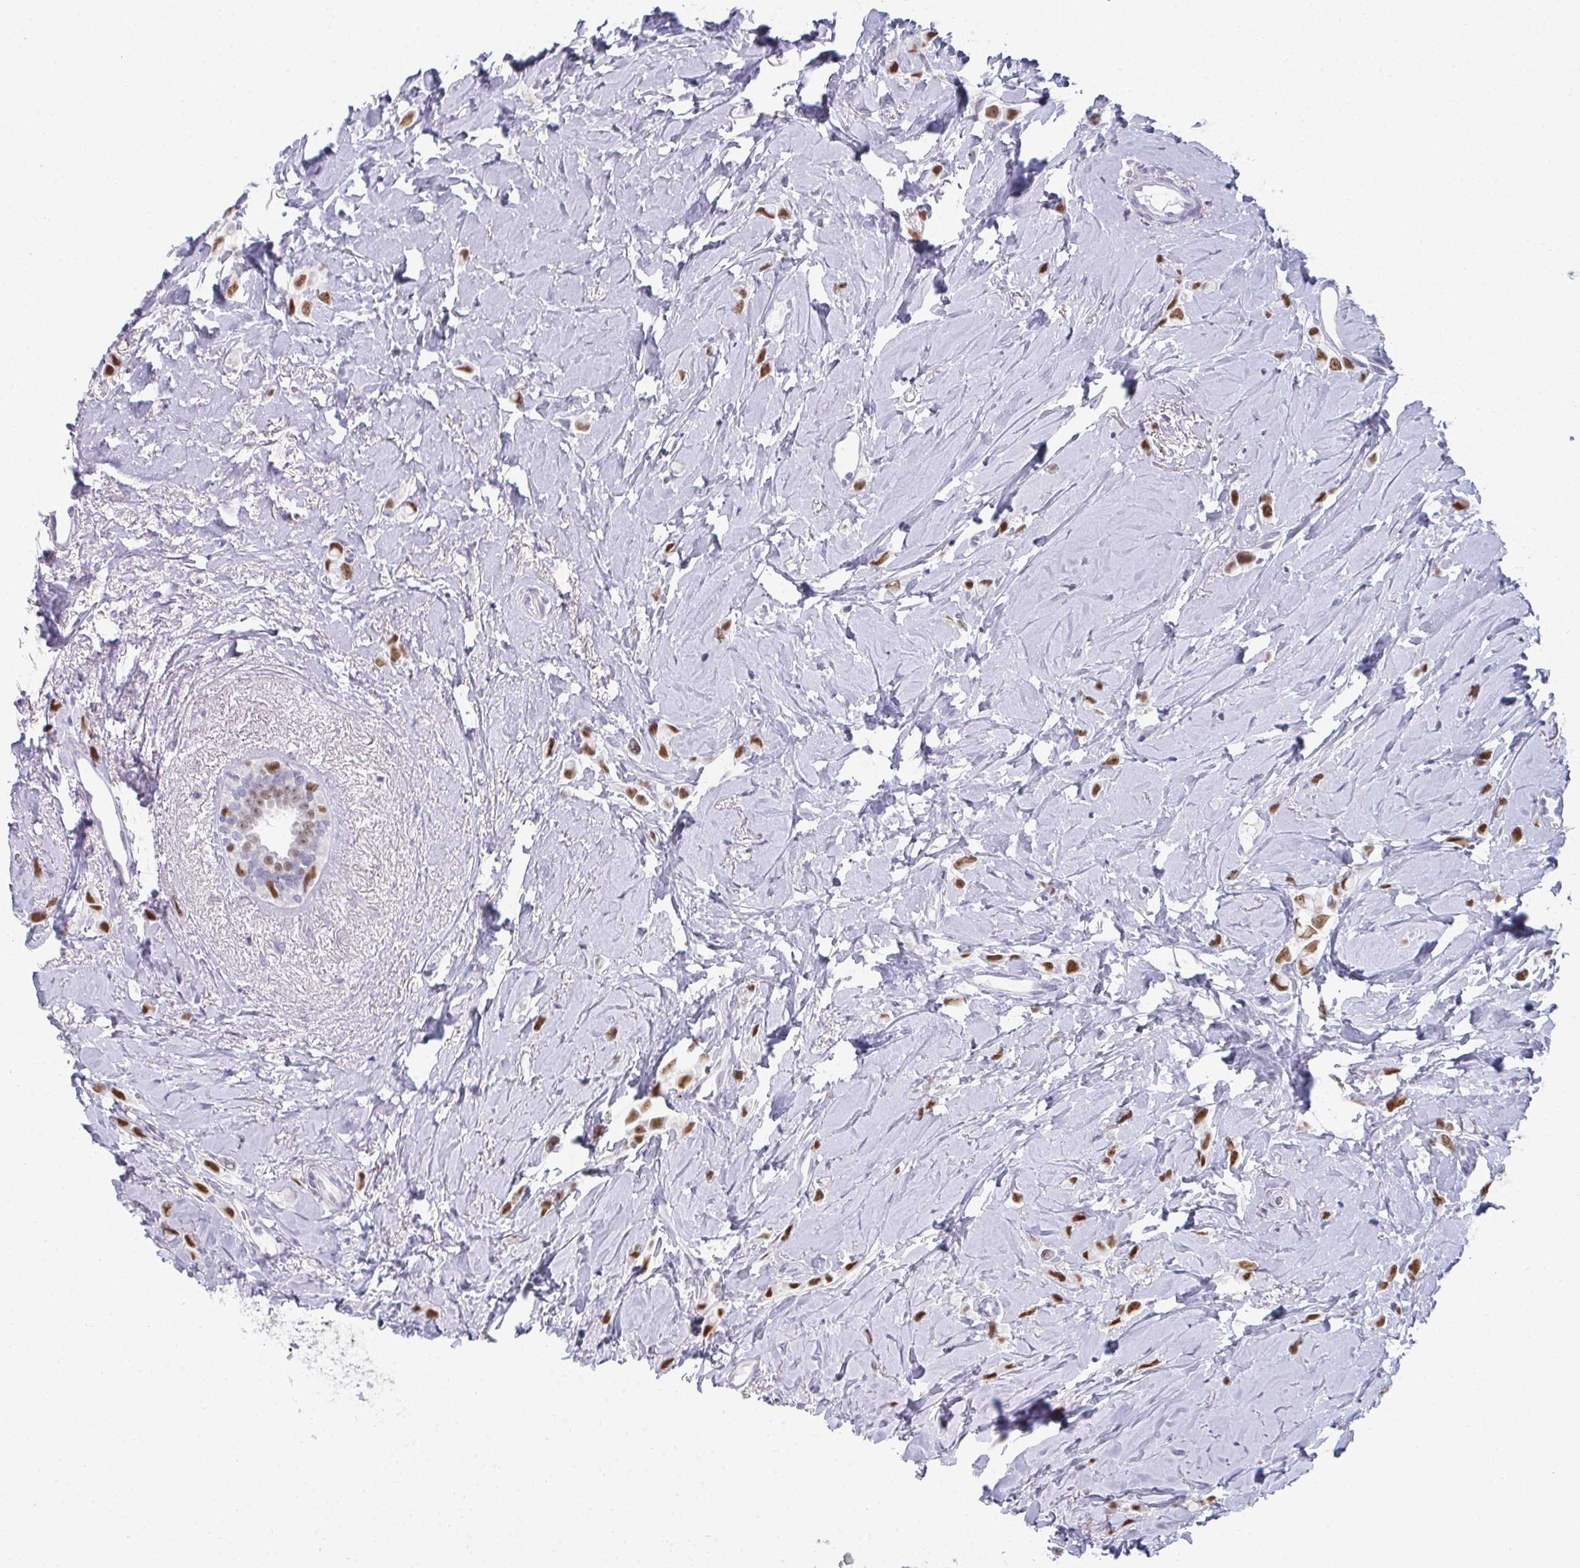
{"staining": {"intensity": "moderate", "quantity": ">75%", "location": "nuclear"}, "tissue": "breast cancer", "cell_type": "Tumor cells", "image_type": "cancer", "snomed": [{"axis": "morphology", "description": "Lobular carcinoma"}, {"axis": "topography", "description": "Breast"}], "caption": "High-power microscopy captured an IHC micrograph of lobular carcinoma (breast), revealing moderate nuclear positivity in about >75% of tumor cells.", "gene": "PYCR3", "patient": {"sex": "female", "age": 66}}